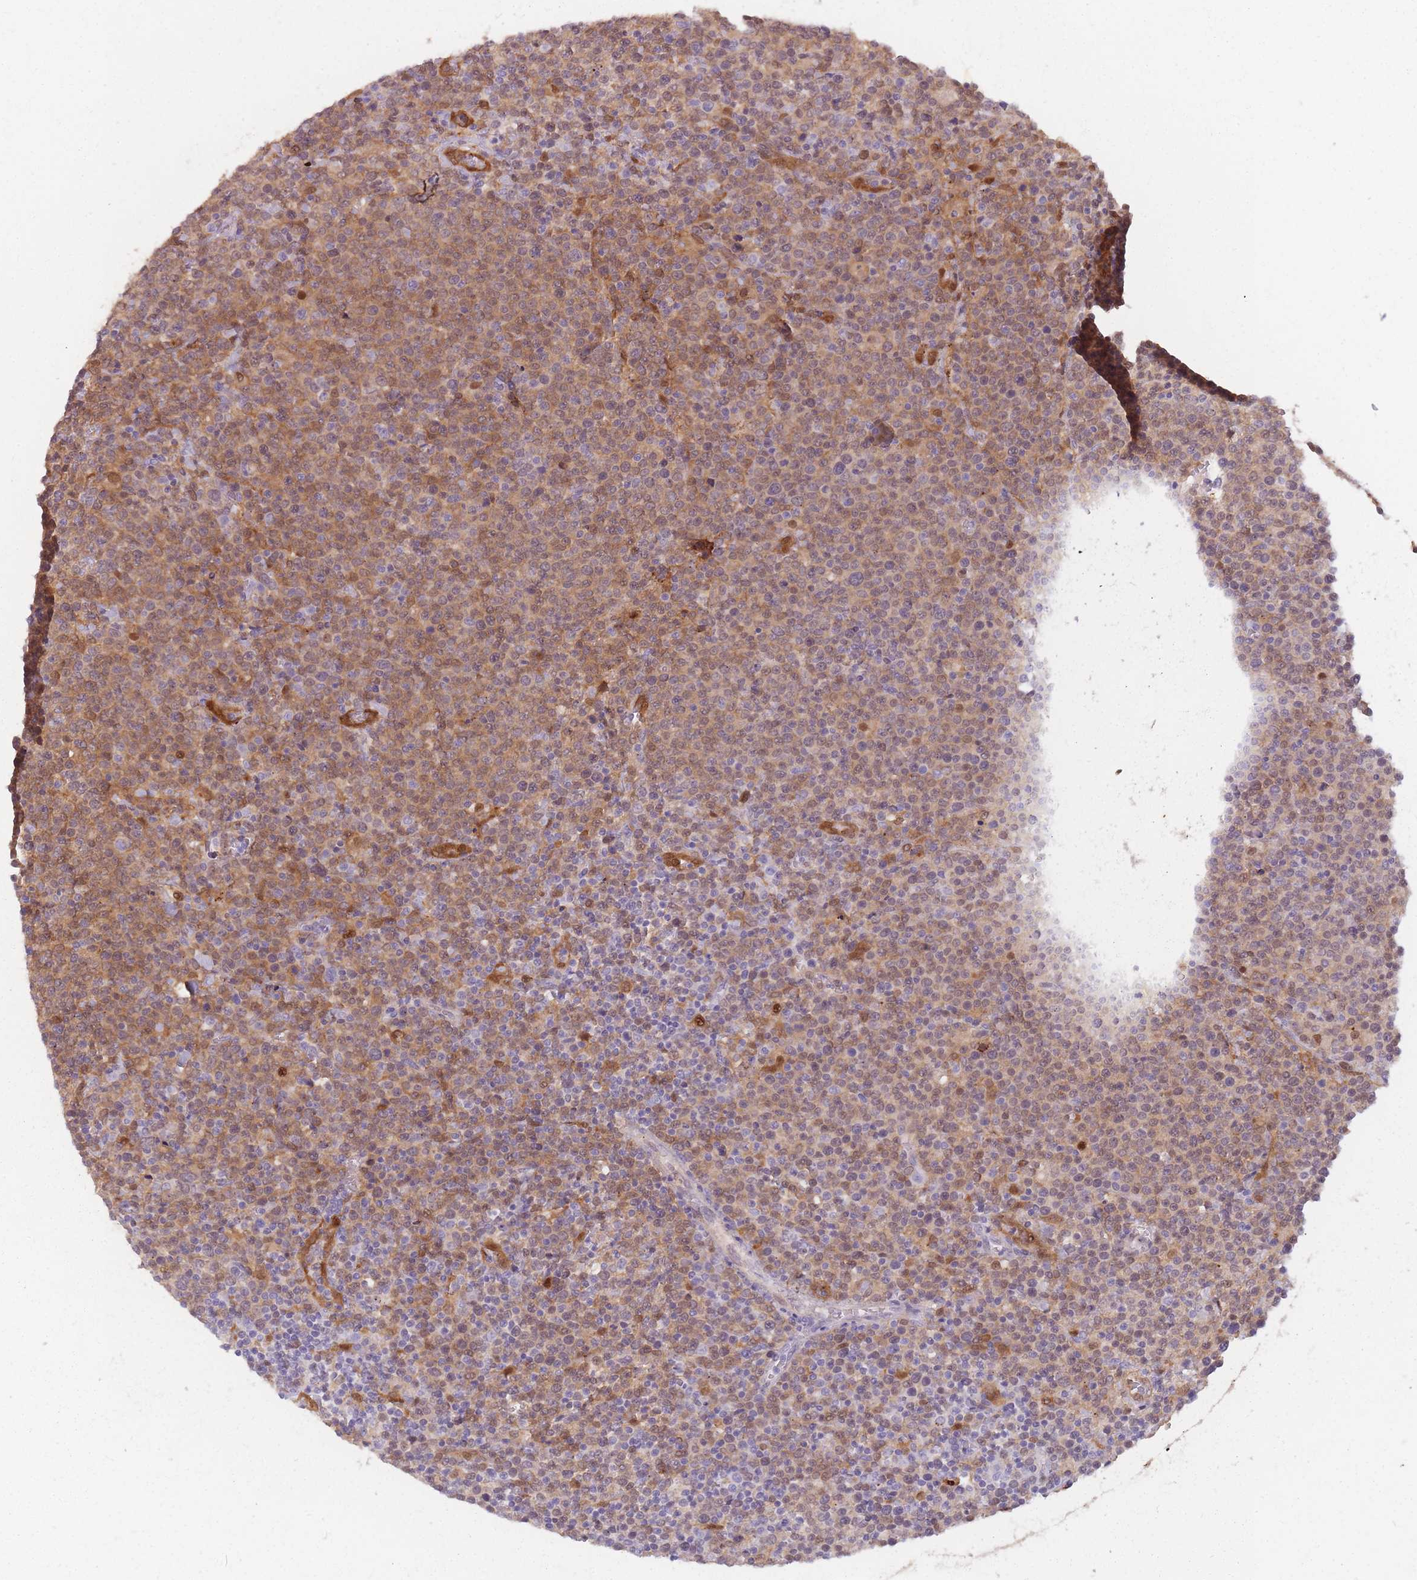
{"staining": {"intensity": "moderate", "quantity": ">75%", "location": "cytoplasmic/membranous,nuclear"}, "tissue": "lymphoma", "cell_type": "Tumor cells", "image_type": "cancer", "snomed": [{"axis": "morphology", "description": "Malignant lymphoma, non-Hodgkin's type, High grade"}, {"axis": "topography", "description": "Lymph node"}], "caption": "This image shows immunohistochemistry (IHC) staining of lymphoma, with medium moderate cytoplasmic/membranous and nuclear positivity in approximately >75% of tumor cells.", "gene": "LGALS9", "patient": {"sex": "male", "age": 61}}